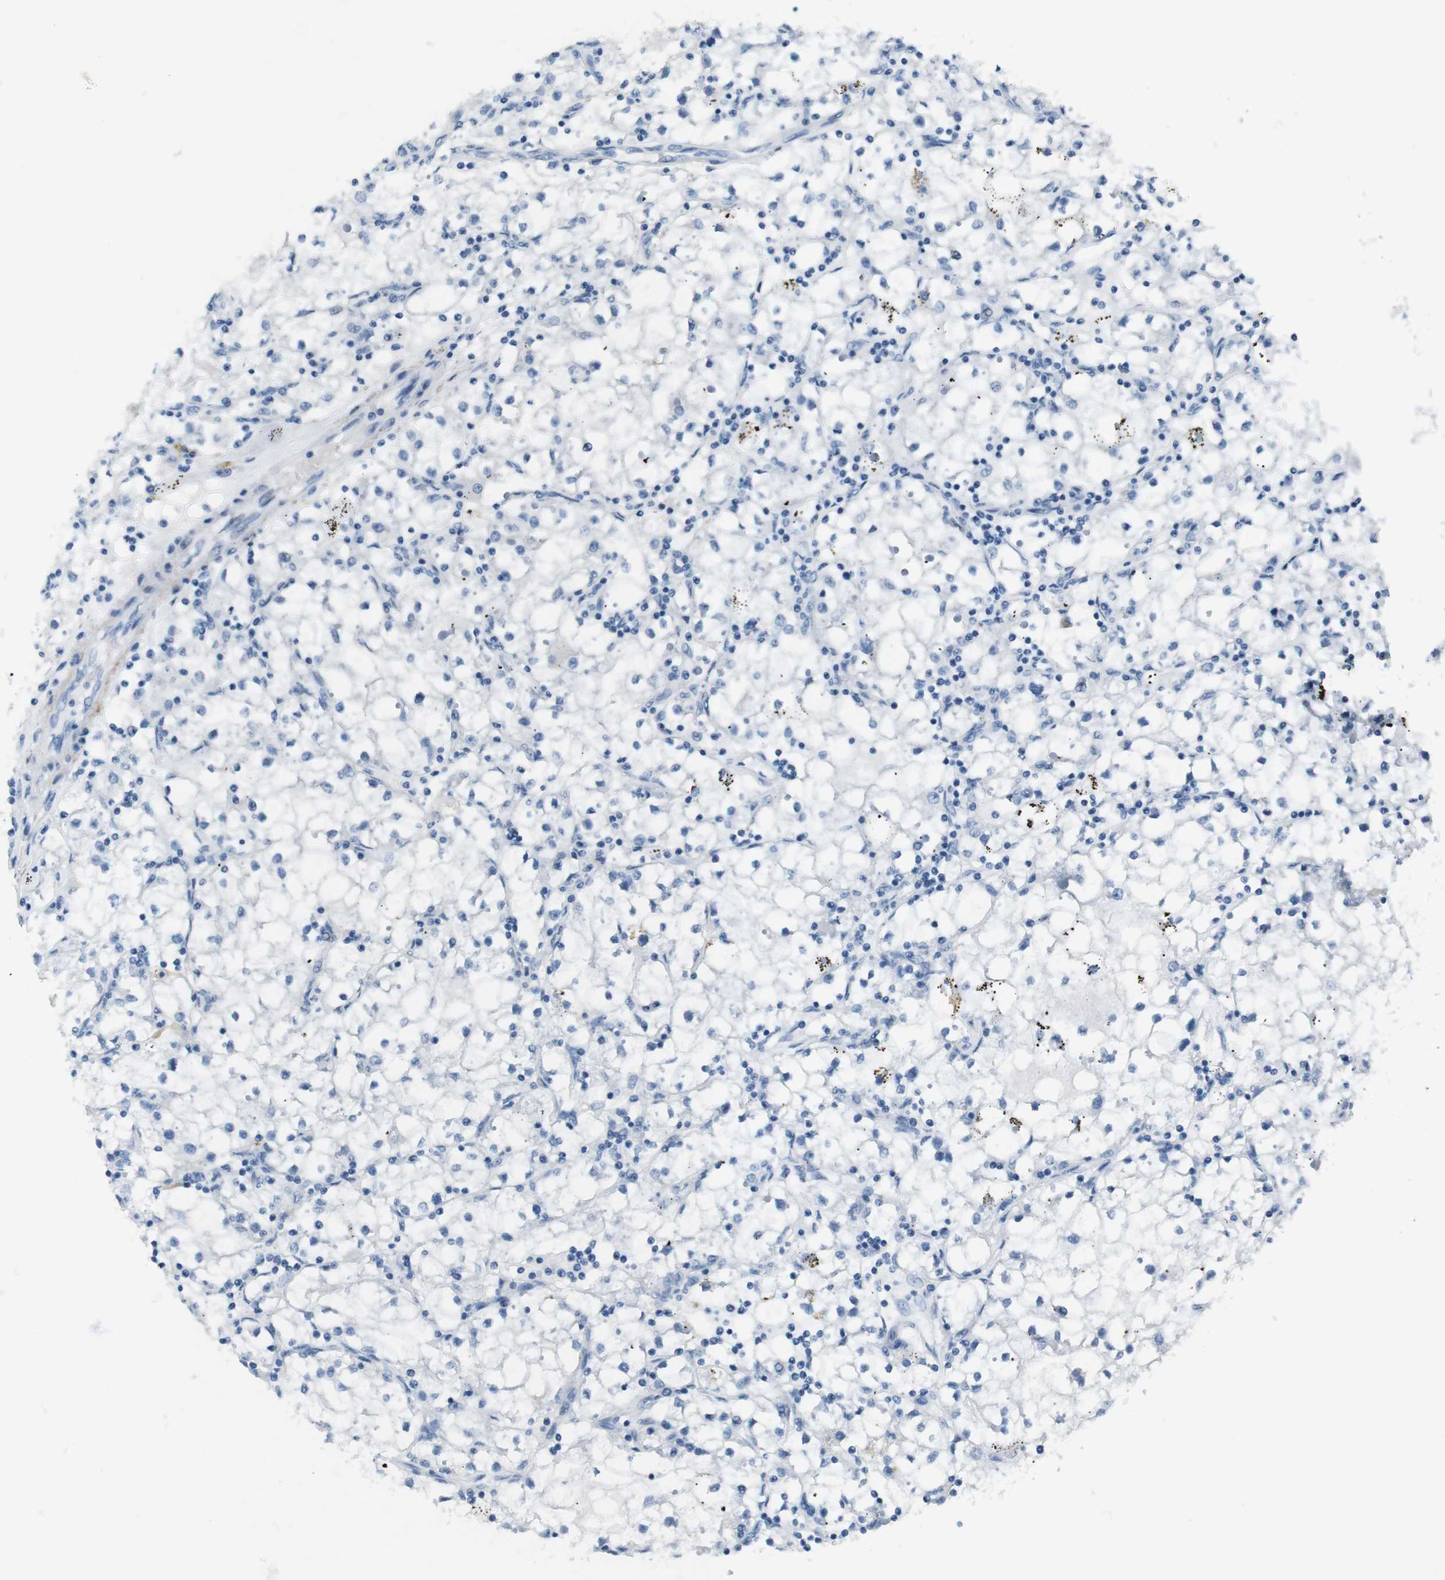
{"staining": {"intensity": "negative", "quantity": "none", "location": "none"}, "tissue": "renal cancer", "cell_type": "Tumor cells", "image_type": "cancer", "snomed": [{"axis": "morphology", "description": "Adenocarcinoma, NOS"}, {"axis": "topography", "description": "Kidney"}], "caption": "Immunohistochemical staining of human renal adenocarcinoma demonstrates no significant staining in tumor cells. (Brightfield microscopy of DAB (3,3'-diaminobenzidine) immunohistochemistry (IHC) at high magnification).", "gene": "HRH2", "patient": {"sex": "male", "age": 56}}